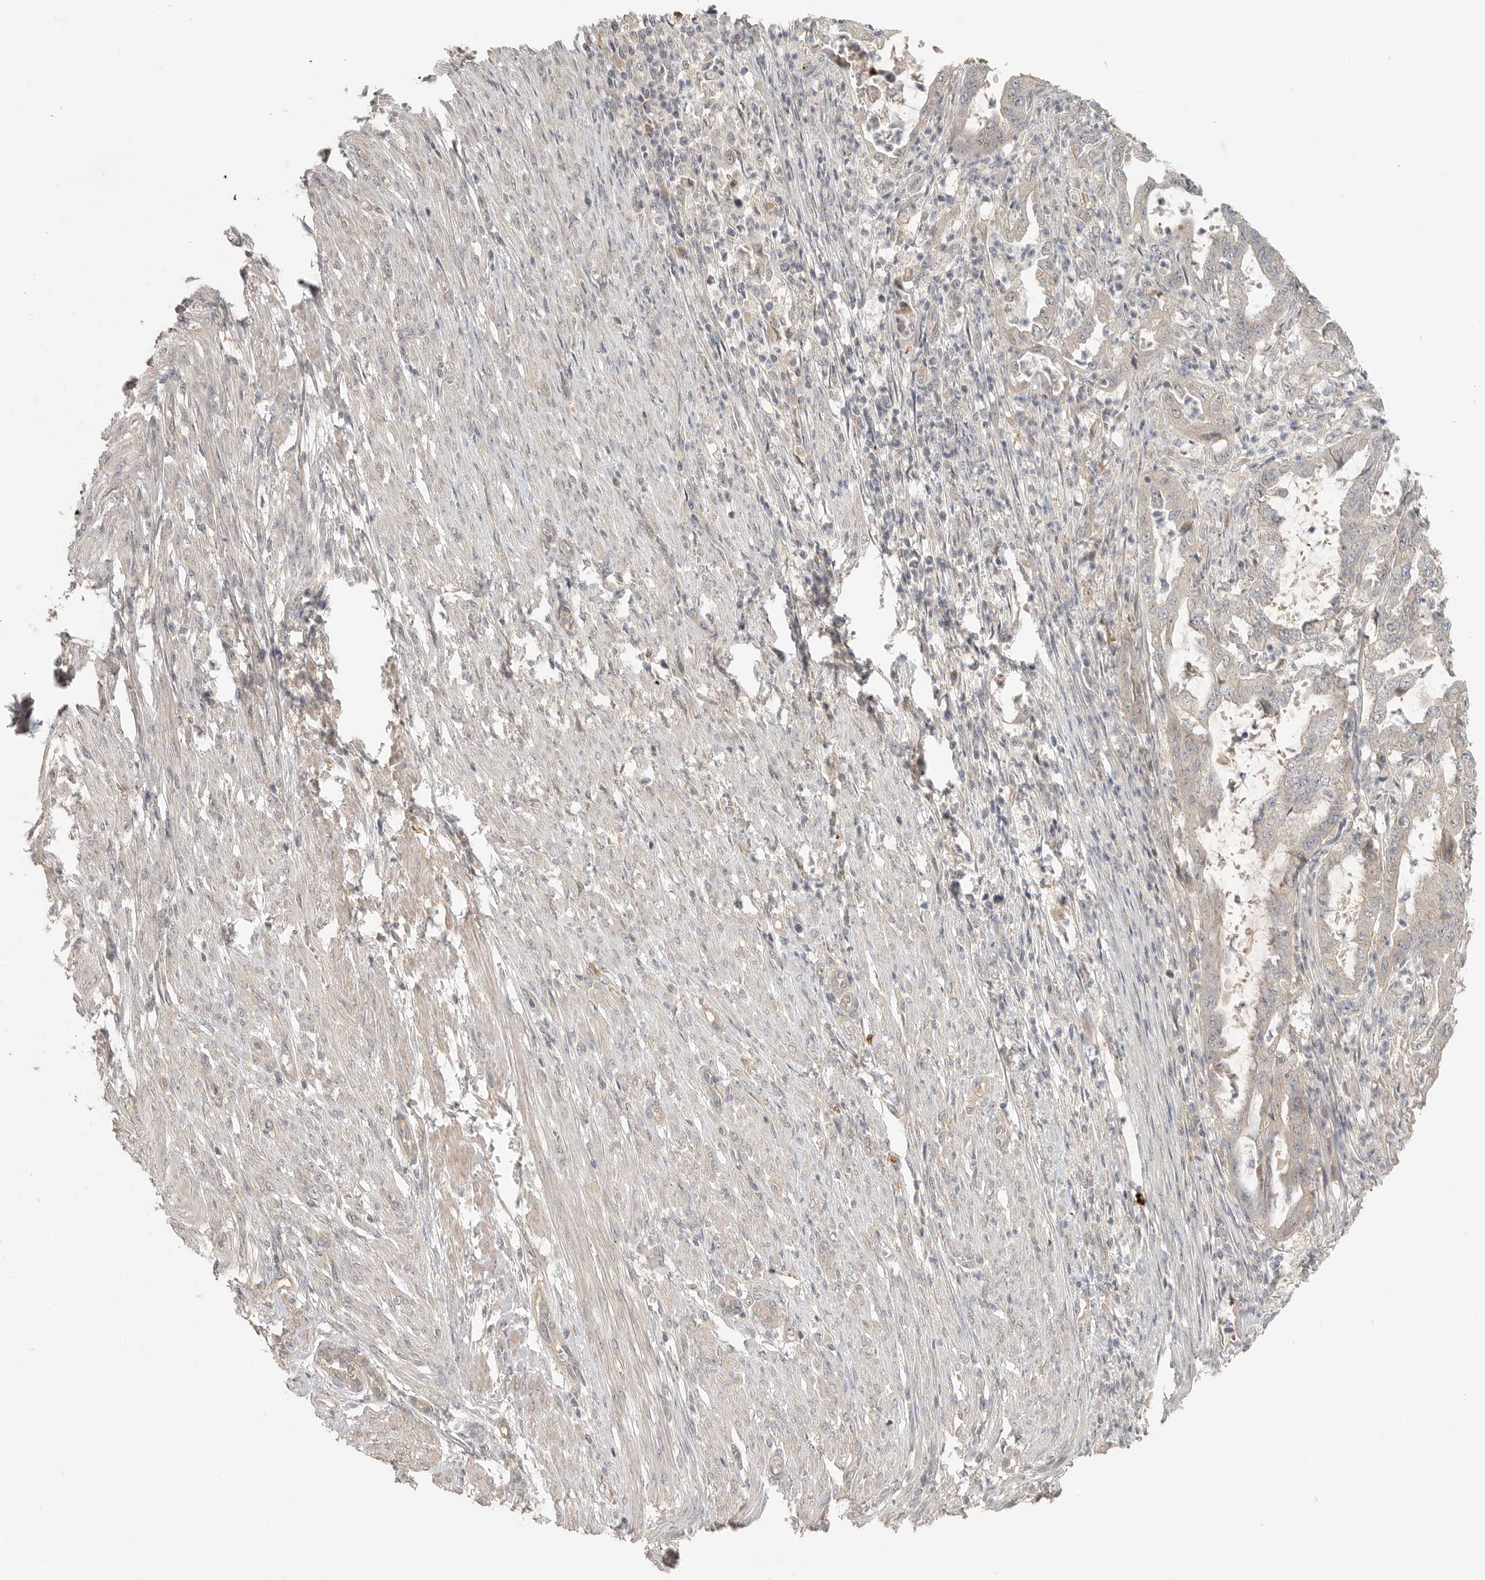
{"staining": {"intensity": "weak", "quantity": "<25%", "location": "cytoplasmic/membranous"}, "tissue": "endometrial cancer", "cell_type": "Tumor cells", "image_type": "cancer", "snomed": [{"axis": "morphology", "description": "Adenocarcinoma, NOS"}, {"axis": "topography", "description": "Endometrium"}], "caption": "Tumor cells are negative for protein expression in human endometrial cancer (adenocarcinoma). (Immunohistochemistry (ihc), brightfield microscopy, high magnification).", "gene": "HDAC6", "patient": {"sex": "female", "age": 51}}